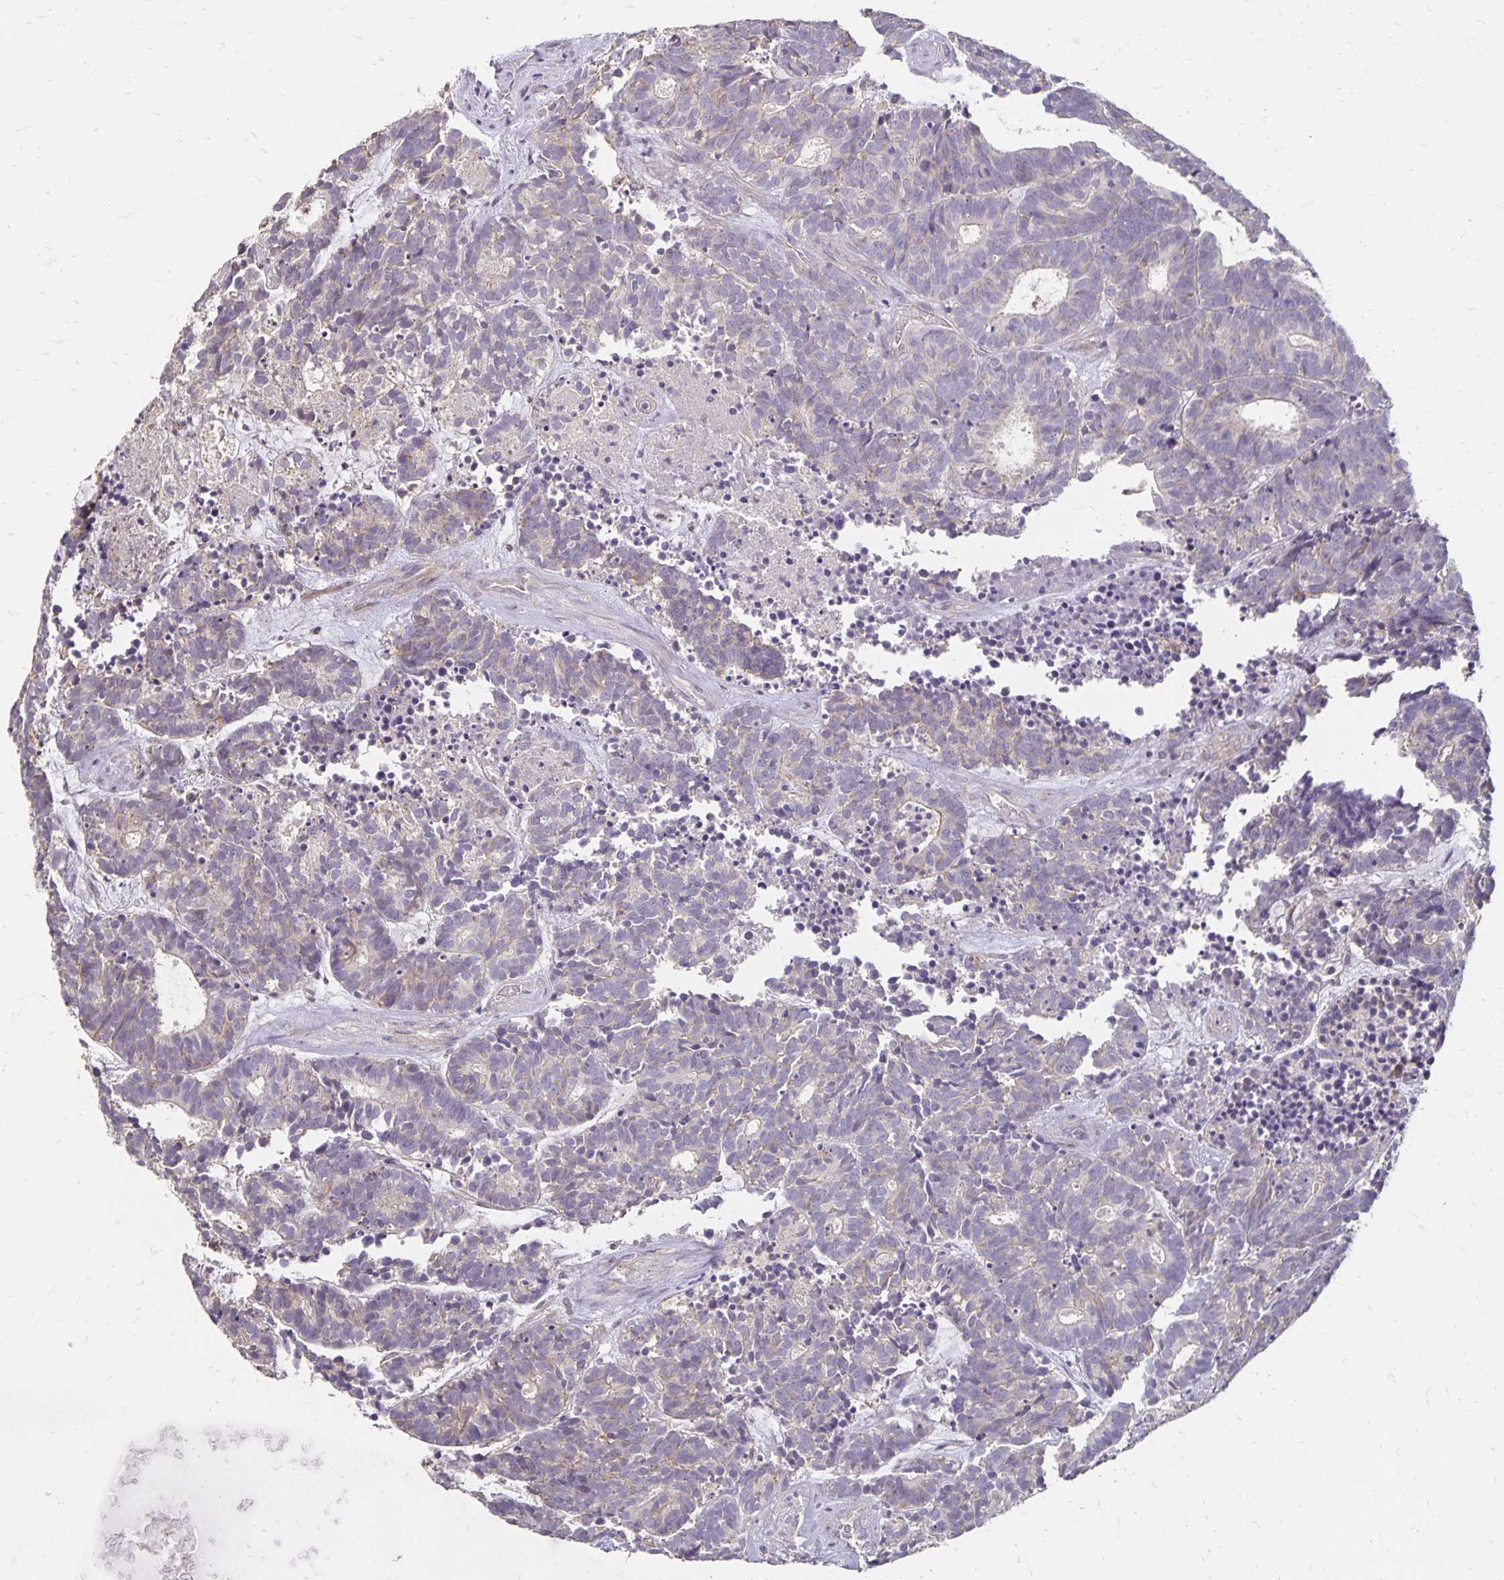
{"staining": {"intensity": "negative", "quantity": "none", "location": "none"}, "tissue": "head and neck cancer", "cell_type": "Tumor cells", "image_type": "cancer", "snomed": [{"axis": "morphology", "description": "Adenocarcinoma, NOS"}, {"axis": "topography", "description": "Head-Neck"}], "caption": "A histopathology image of human head and neck cancer is negative for staining in tumor cells.", "gene": "CST6", "patient": {"sex": "female", "age": 81}}